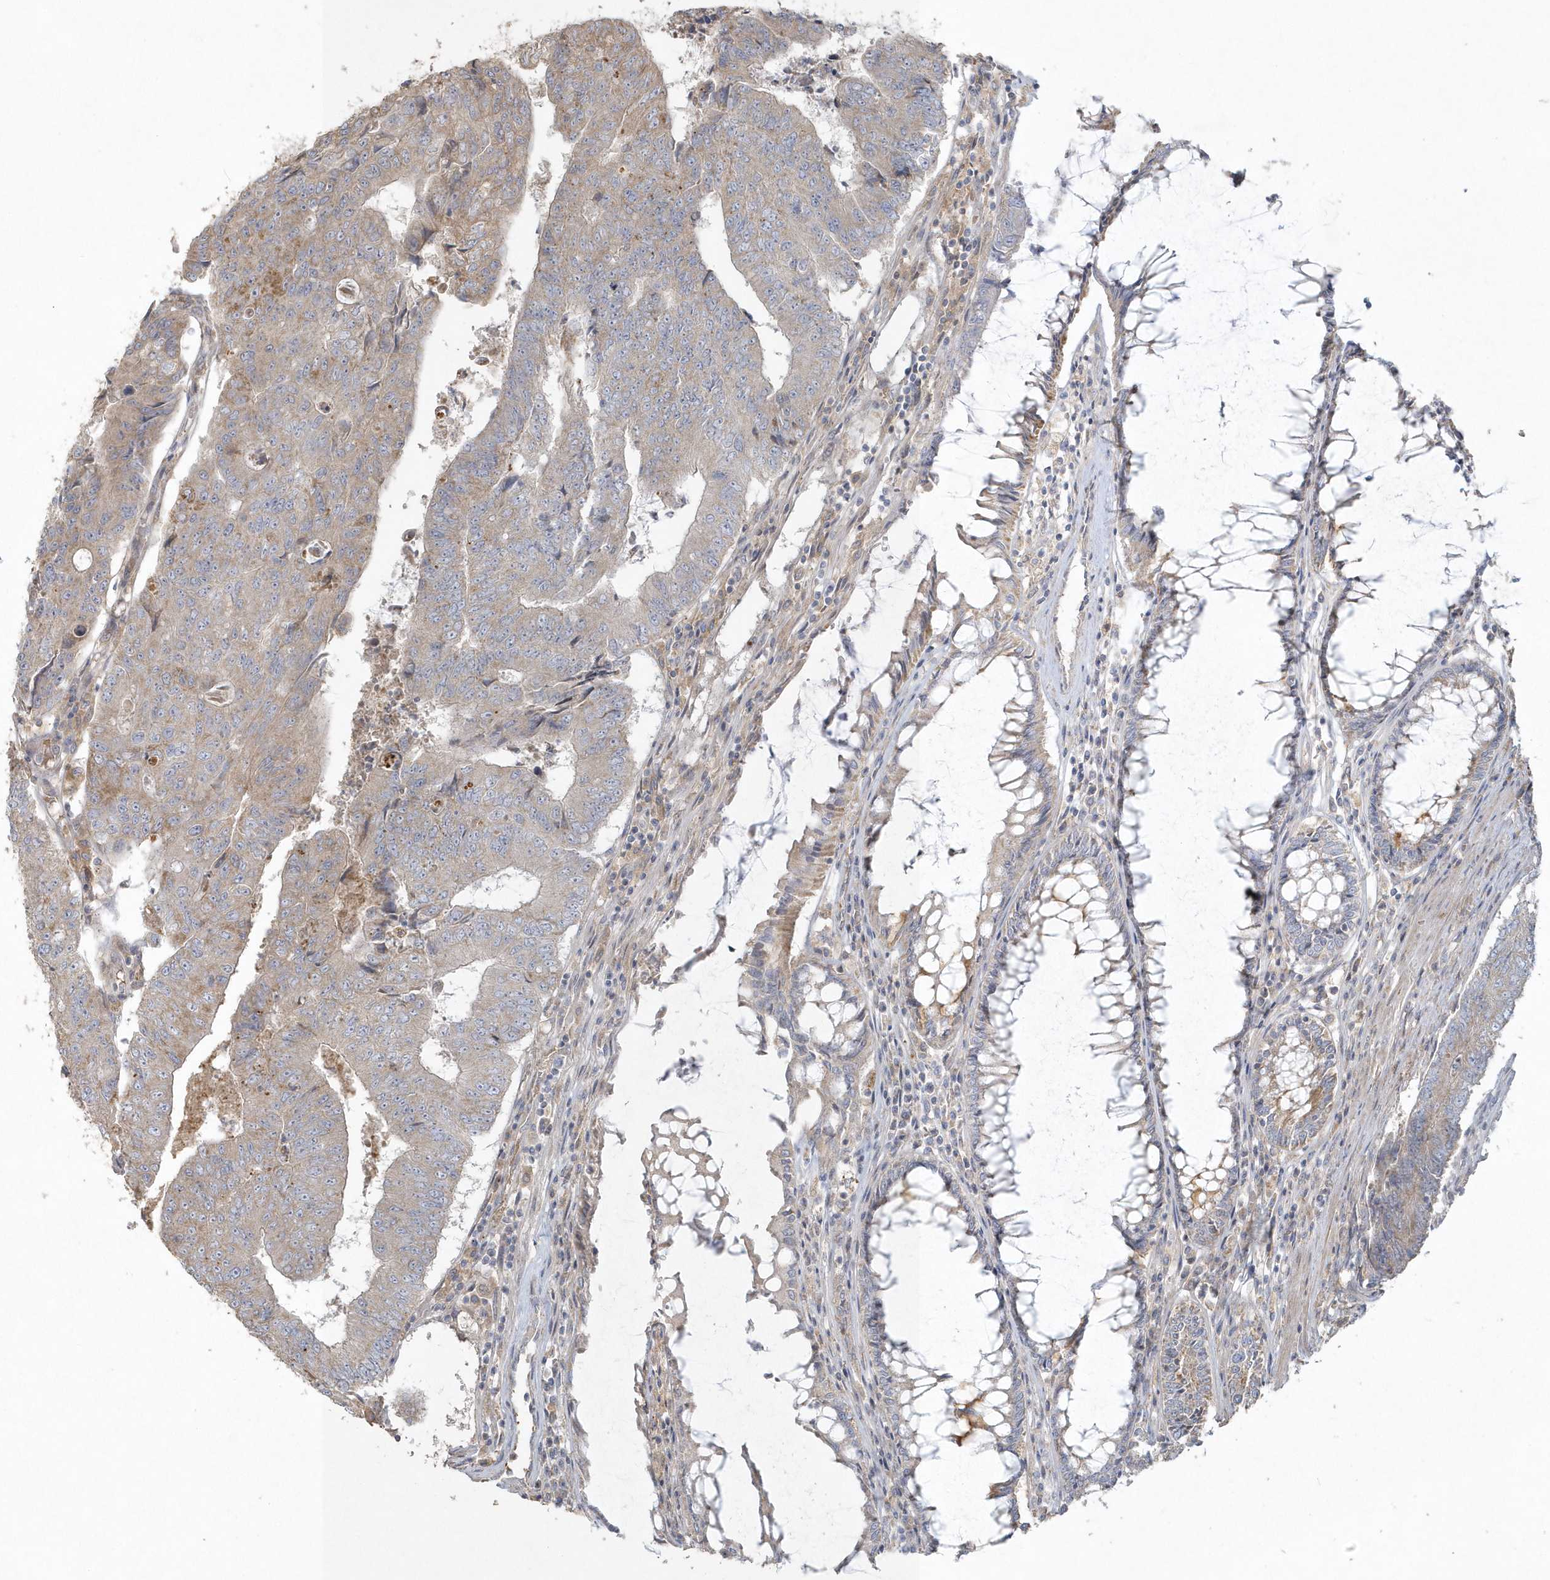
{"staining": {"intensity": "weak", "quantity": "25%-75%", "location": "cytoplasmic/membranous"}, "tissue": "colorectal cancer", "cell_type": "Tumor cells", "image_type": "cancer", "snomed": [{"axis": "morphology", "description": "Adenocarcinoma, NOS"}, {"axis": "topography", "description": "Colon"}], "caption": "Human adenocarcinoma (colorectal) stained for a protein (brown) demonstrates weak cytoplasmic/membranous positive expression in about 25%-75% of tumor cells.", "gene": "BLTP3A", "patient": {"sex": "female", "age": 67}}